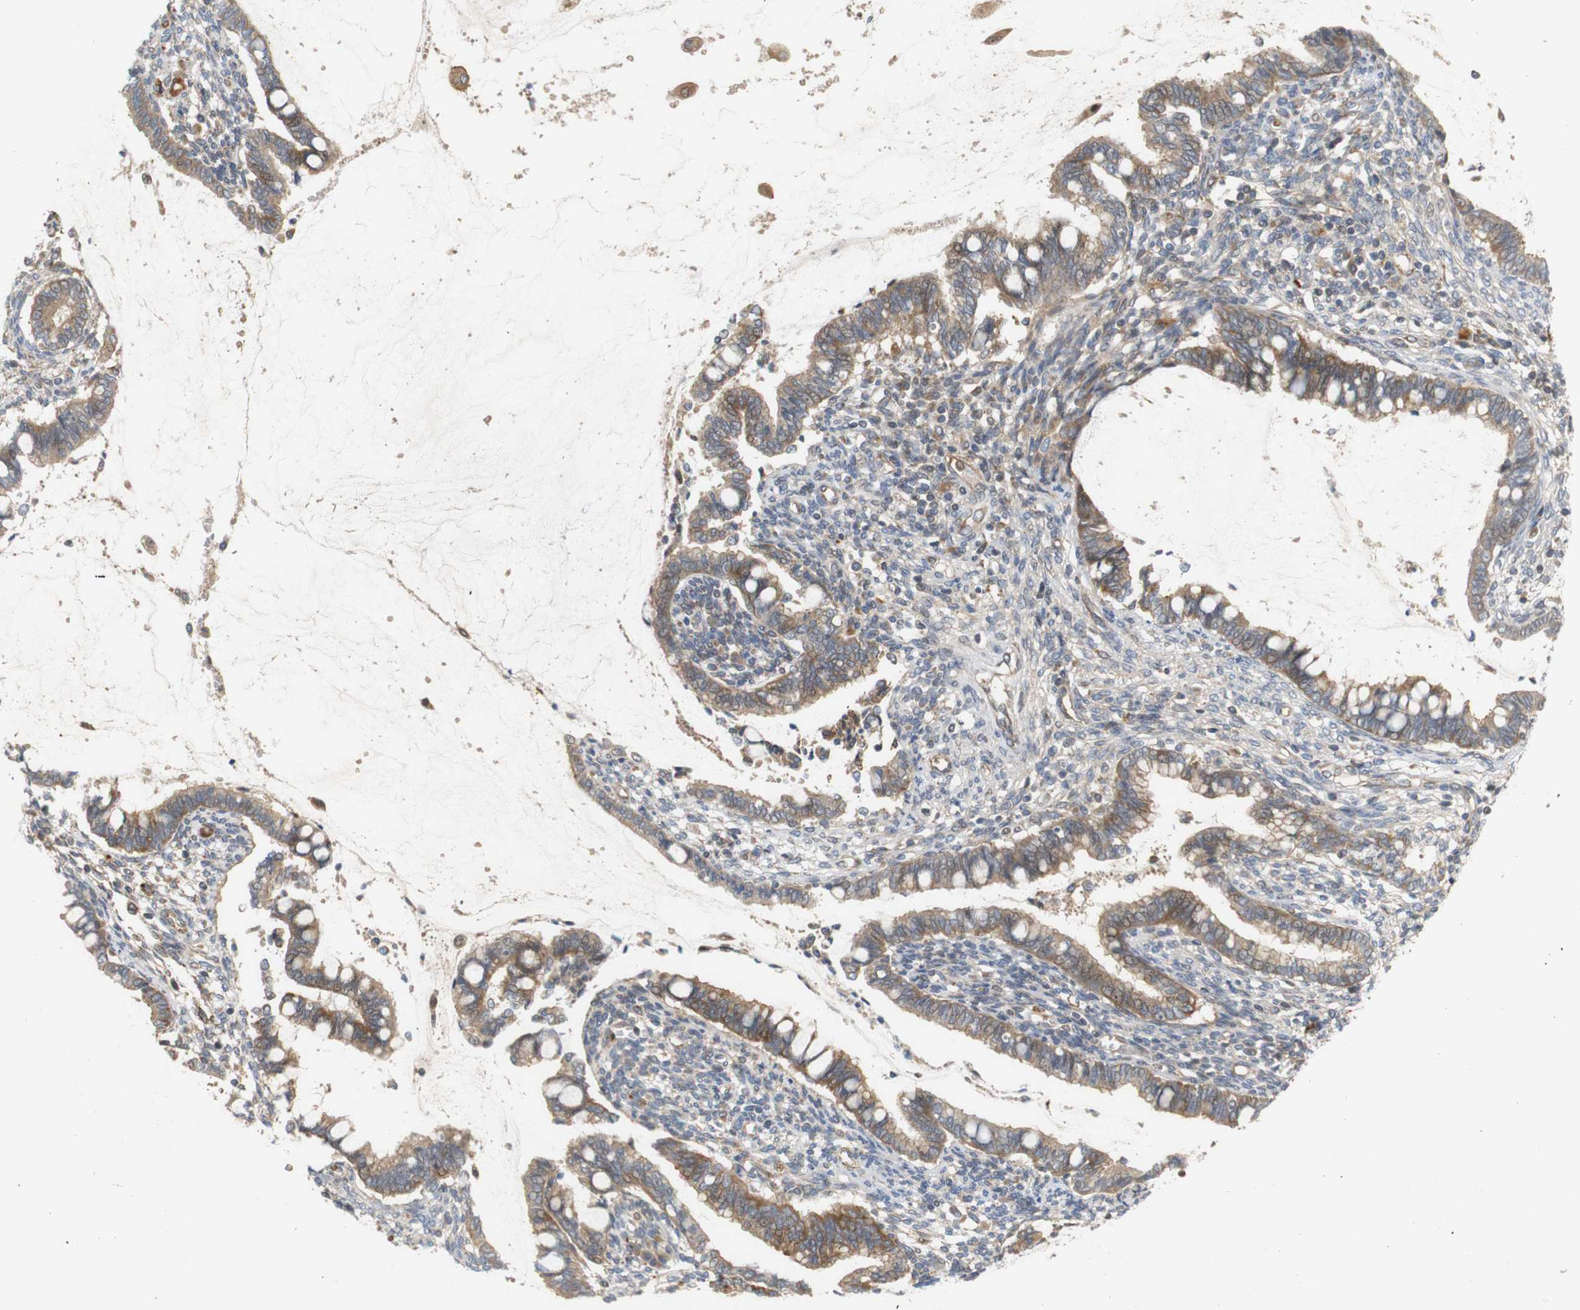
{"staining": {"intensity": "moderate", "quantity": ">75%", "location": "cytoplasmic/membranous"}, "tissue": "cervical cancer", "cell_type": "Tumor cells", "image_type": "cancer", "snomed": [{"axis": "morphology", "description": "Adenocarcinoma, NOS"}, {"axis": "topography", "description": "Cervix"}], "caption": "This histopathology image reveals IHC staining of cervical cancer, with medium moderate cytoplasmic/membranous expression in about >75% of tumor cells.", "gene": "RPTOR", "patient": {"sex": "female", "age": 44}}